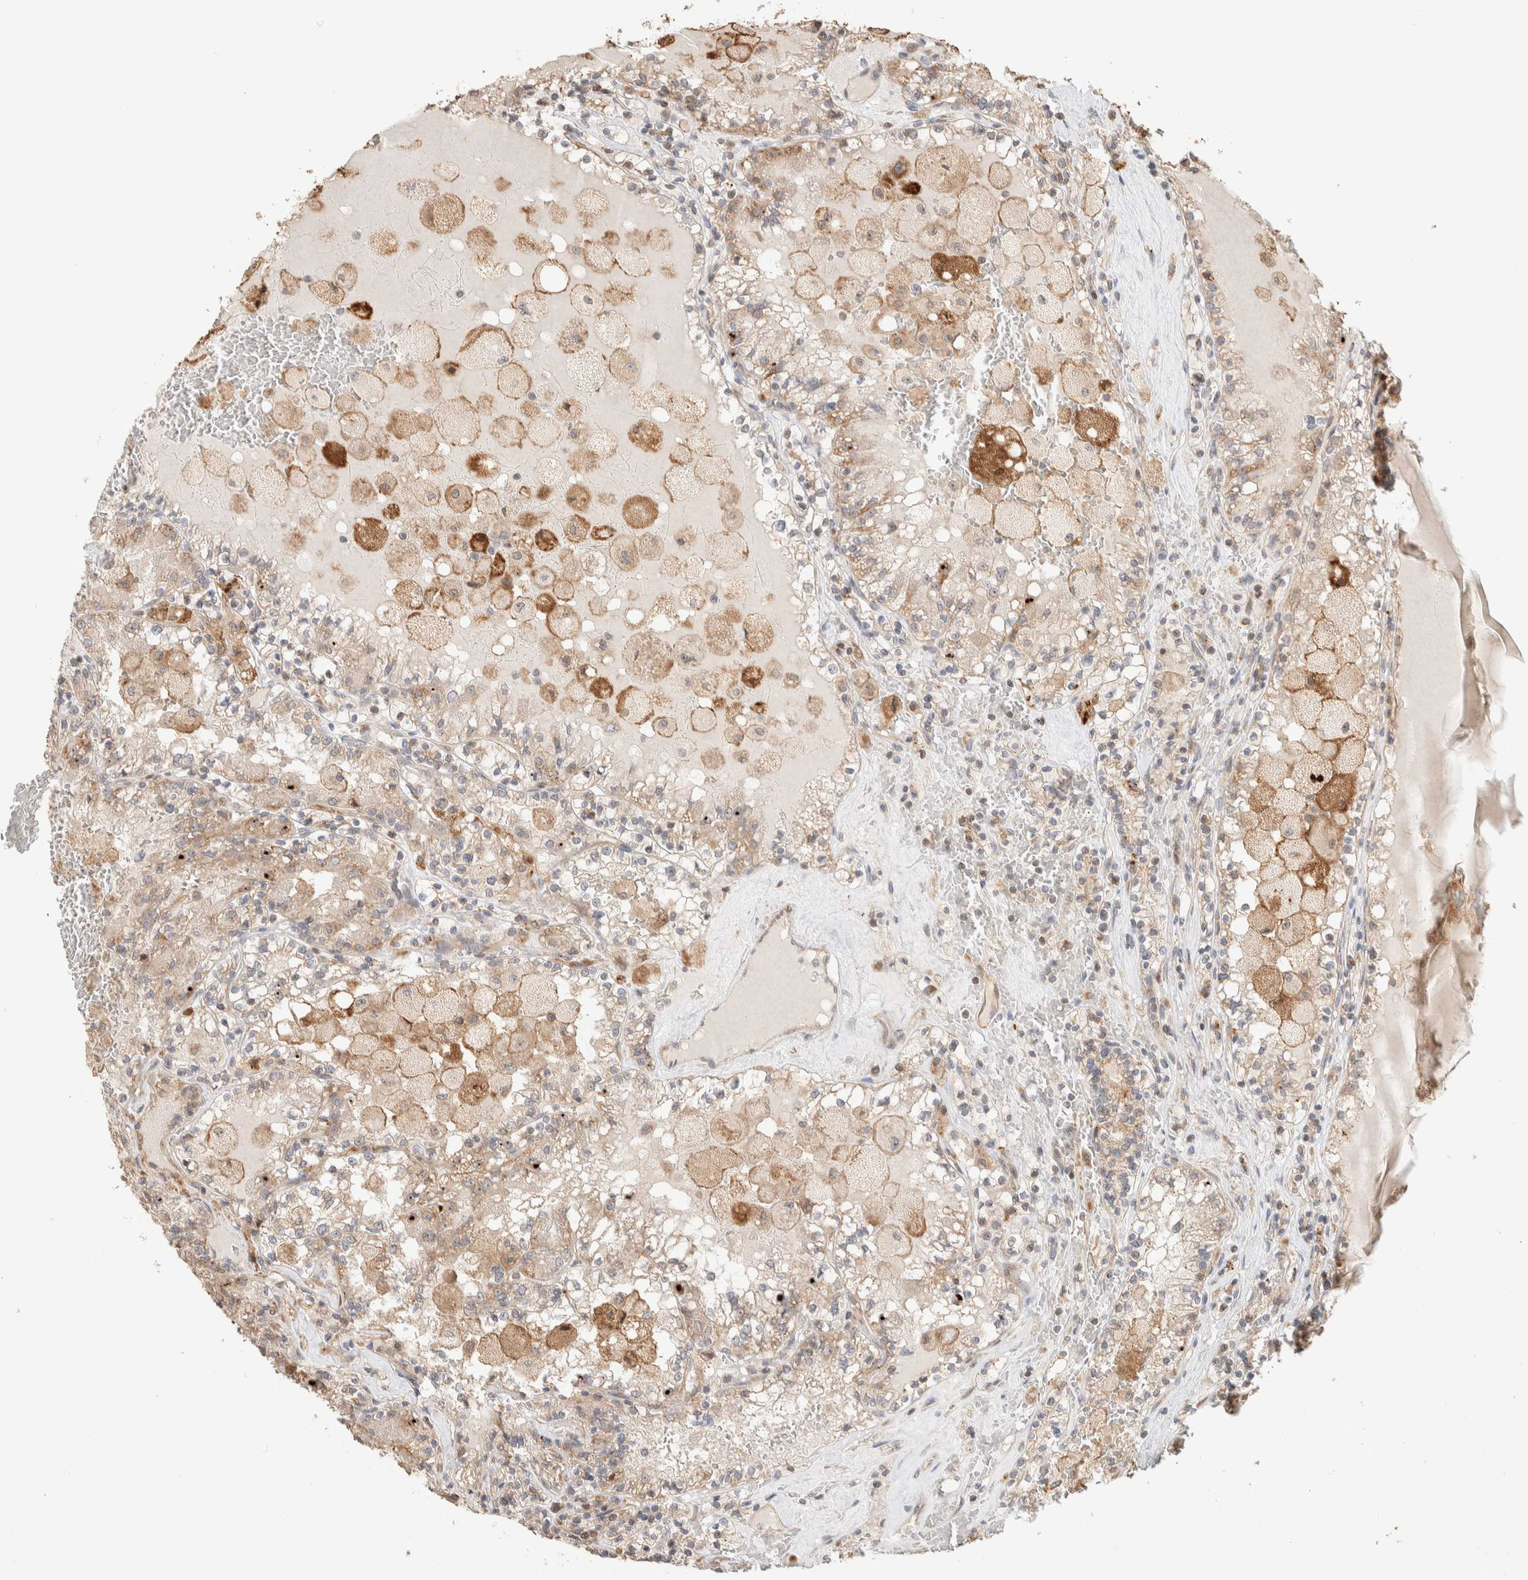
{"staining": {"intensity": "weak", "quantity": ">75%", "location": "cytoplasmic/membranous"}, "tissue": "renal cancer", "cell_type": "Tumor cells", "image_type": "cancer", "snomed": [{"axis": "morphology", "description": "Adenocarcinoma, NOS"}, {"axis": "topography", "description": "Kidney"}], "caption": "This photomicrograph displays renal cancer (adenocarcinoma) stained with immunohistochemistry to label a protein in brown. The cytoplasmic/membranous of tumor cells show weak positivity for the protein. Nuclei are counter-stained blue.", "gene": "KIF9", "patient": {"sex": "female", "age": 56}}